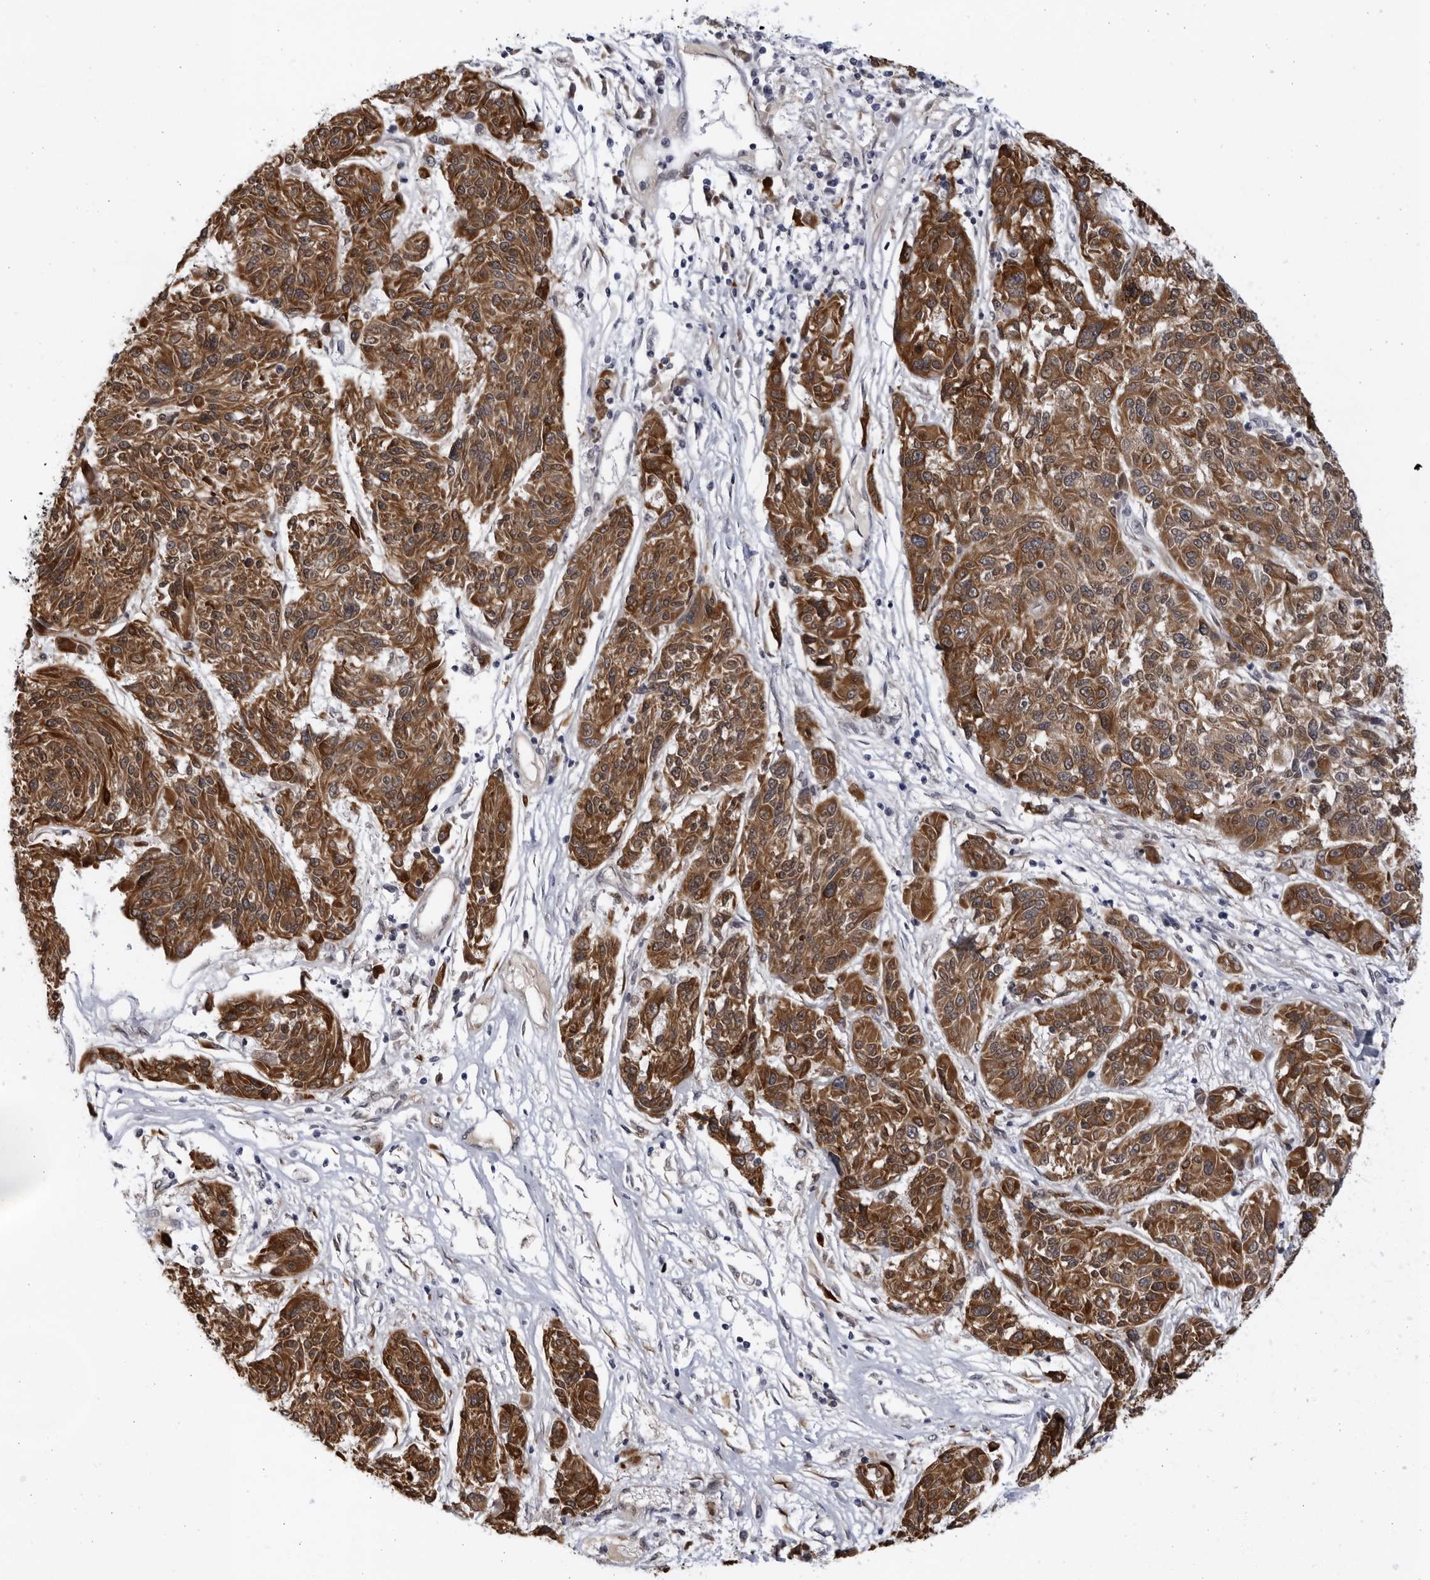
{"staining": {"intensity": "strong", "quantity": ">75%", "location": "cytoplasmic/membranous"}, "tissue": "melanoma", "cell_type": "Tumor cells", "image_type": "cancer", "snomed": [{"axis": "morphology", "description": "Malignant melanoma, NOS"}, {"axis": "topography", "description": "Skin"}], "caption": "Melanoma was stained to show a protein in brown. There is high levels of strong cytoplasmic/membranous staining in about >75% of tumor cells.", "gene": "BMP2K", "patient": {"sex": "male", "age": 53}}